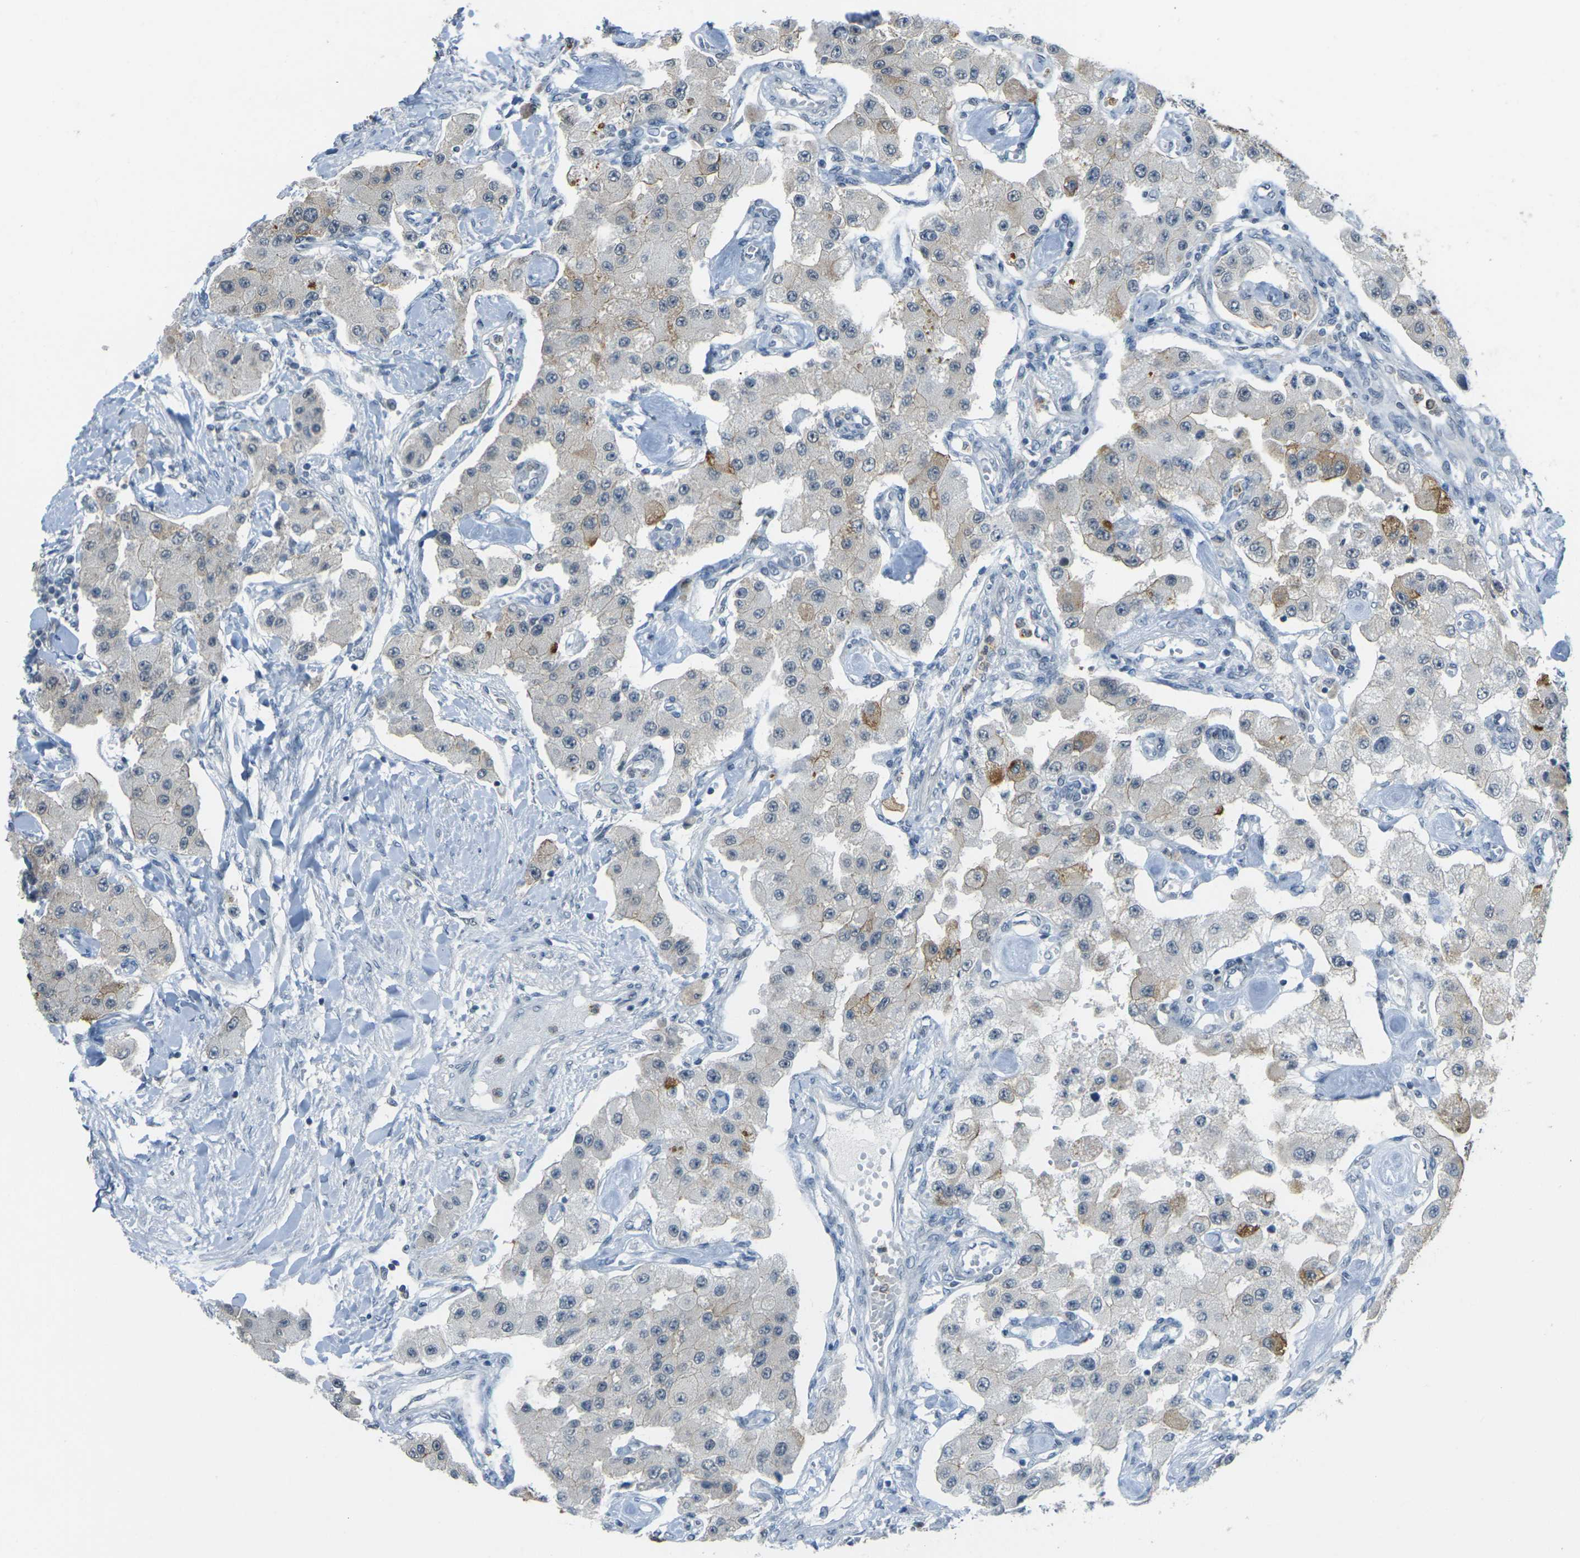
{"staining": {"intensity": "weak", "quantity": "<25%", "location": "cytoplasmic/membranous"}, "tissue": "carcinoid", "cell_type": "Tumor cells", "image_type": "cancer", "snomed": [{"axis": "morphology", "description": "Carcinoid, malignant, NOS"}, {"axis": "topography", "description": "Pancreas"}], "caption": "Immunohistochemistry (IHC) of malignant carcinoid shows no expression in tumor cells.", "gene": "SPTBN2", "patient": {"sex": "male", "age": 41}}